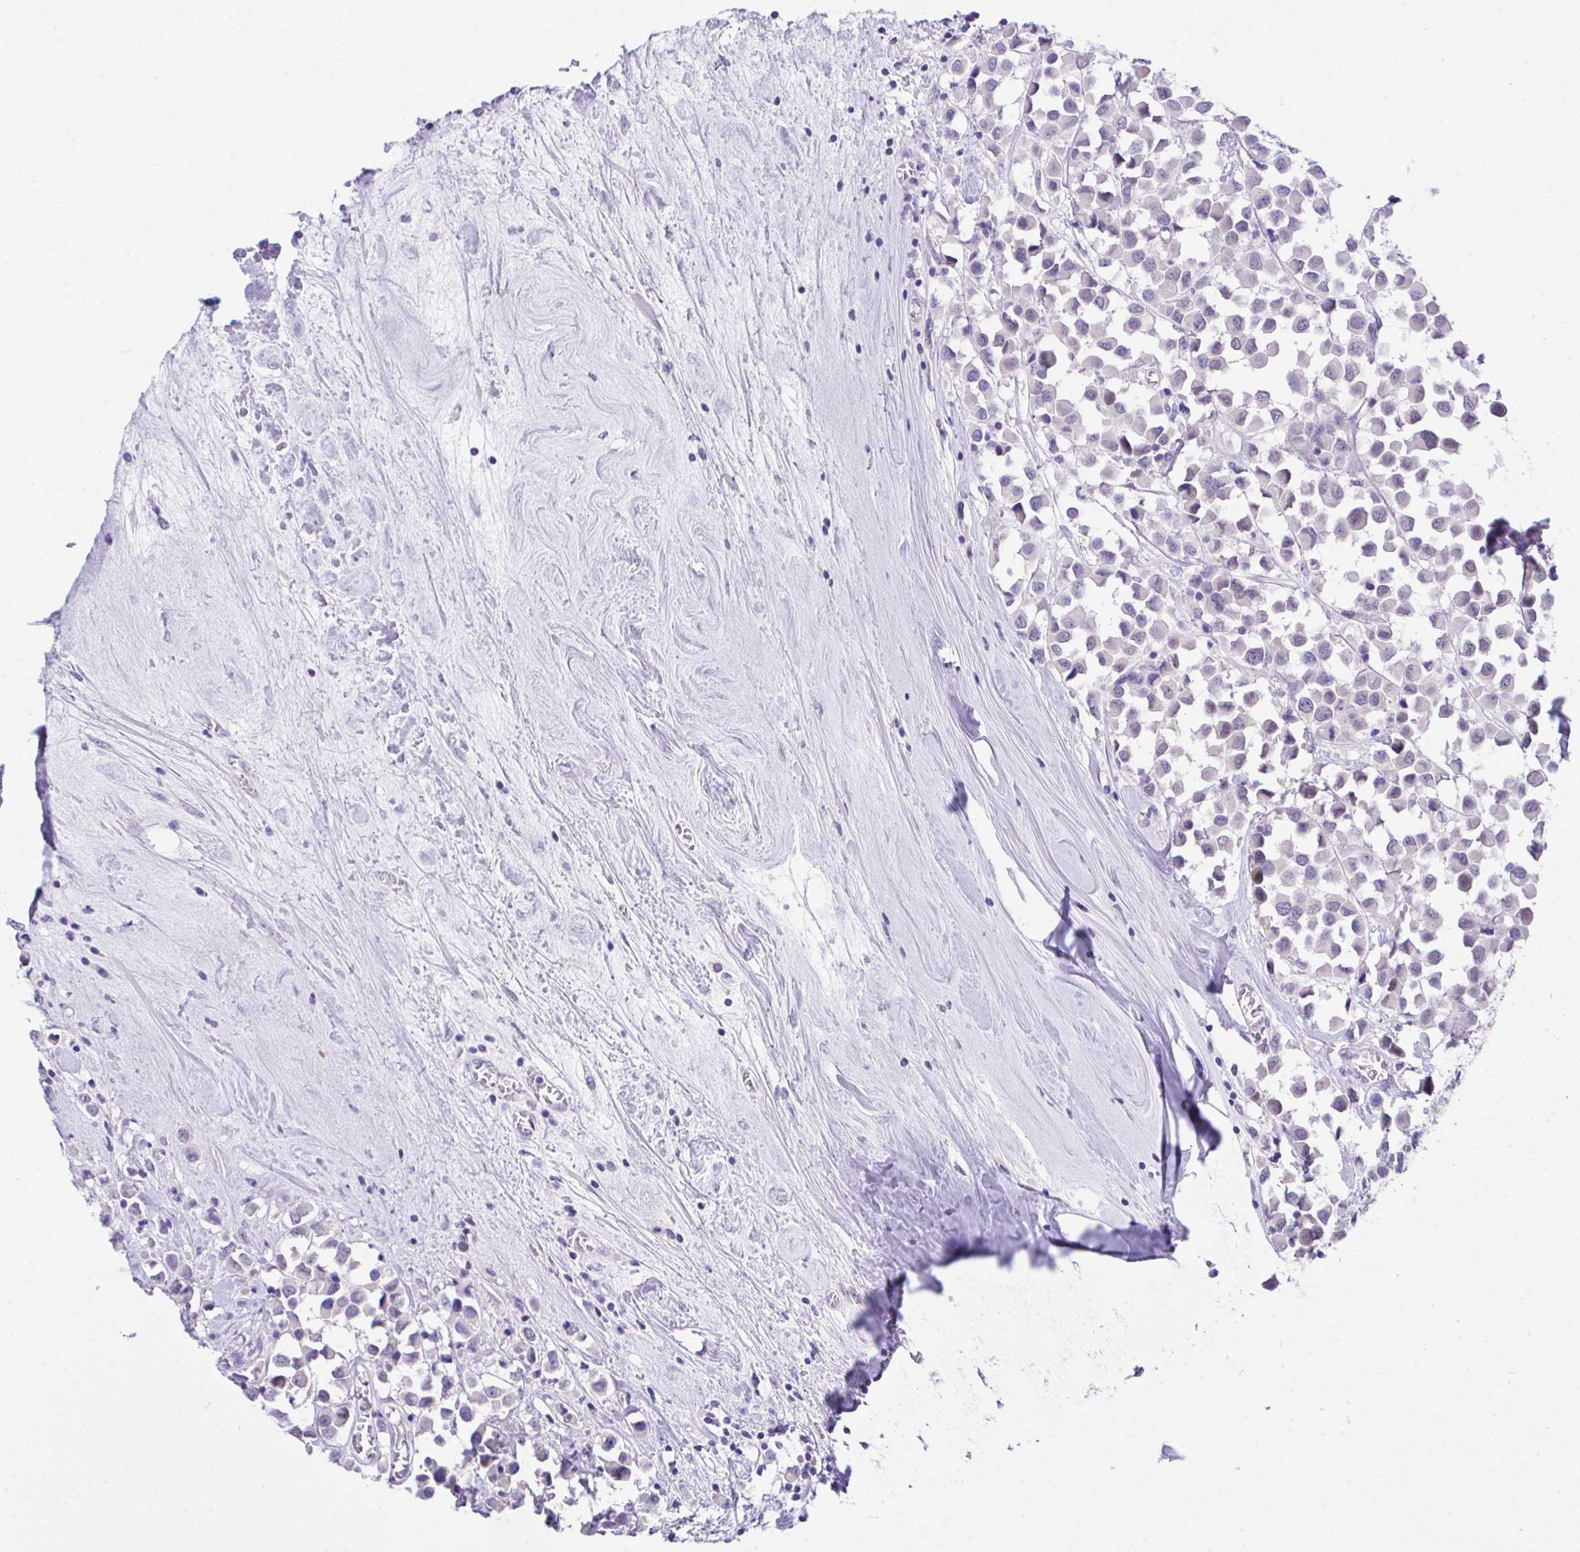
{"staining": {"intensity": "negative", "quantity": "none", "location": "none"}, "tissue": "breast cancer", "cell_type": "Tumor cells", "image_type": "cancer", "snomed": [{"axis": "morphology", "description": "Duct carcinoma"}, {"axis": "topography", "description": "Breast"}], "caption": "The photomicrograph reveals no staining of tumor cells in breast cancer (invasive ductal carcinoma). (Immunohistochemistry (ihc), brightfield microscopy, high magnification).", "gene": "HOXB4", "patient": {"sex": "female", "age": 61}}